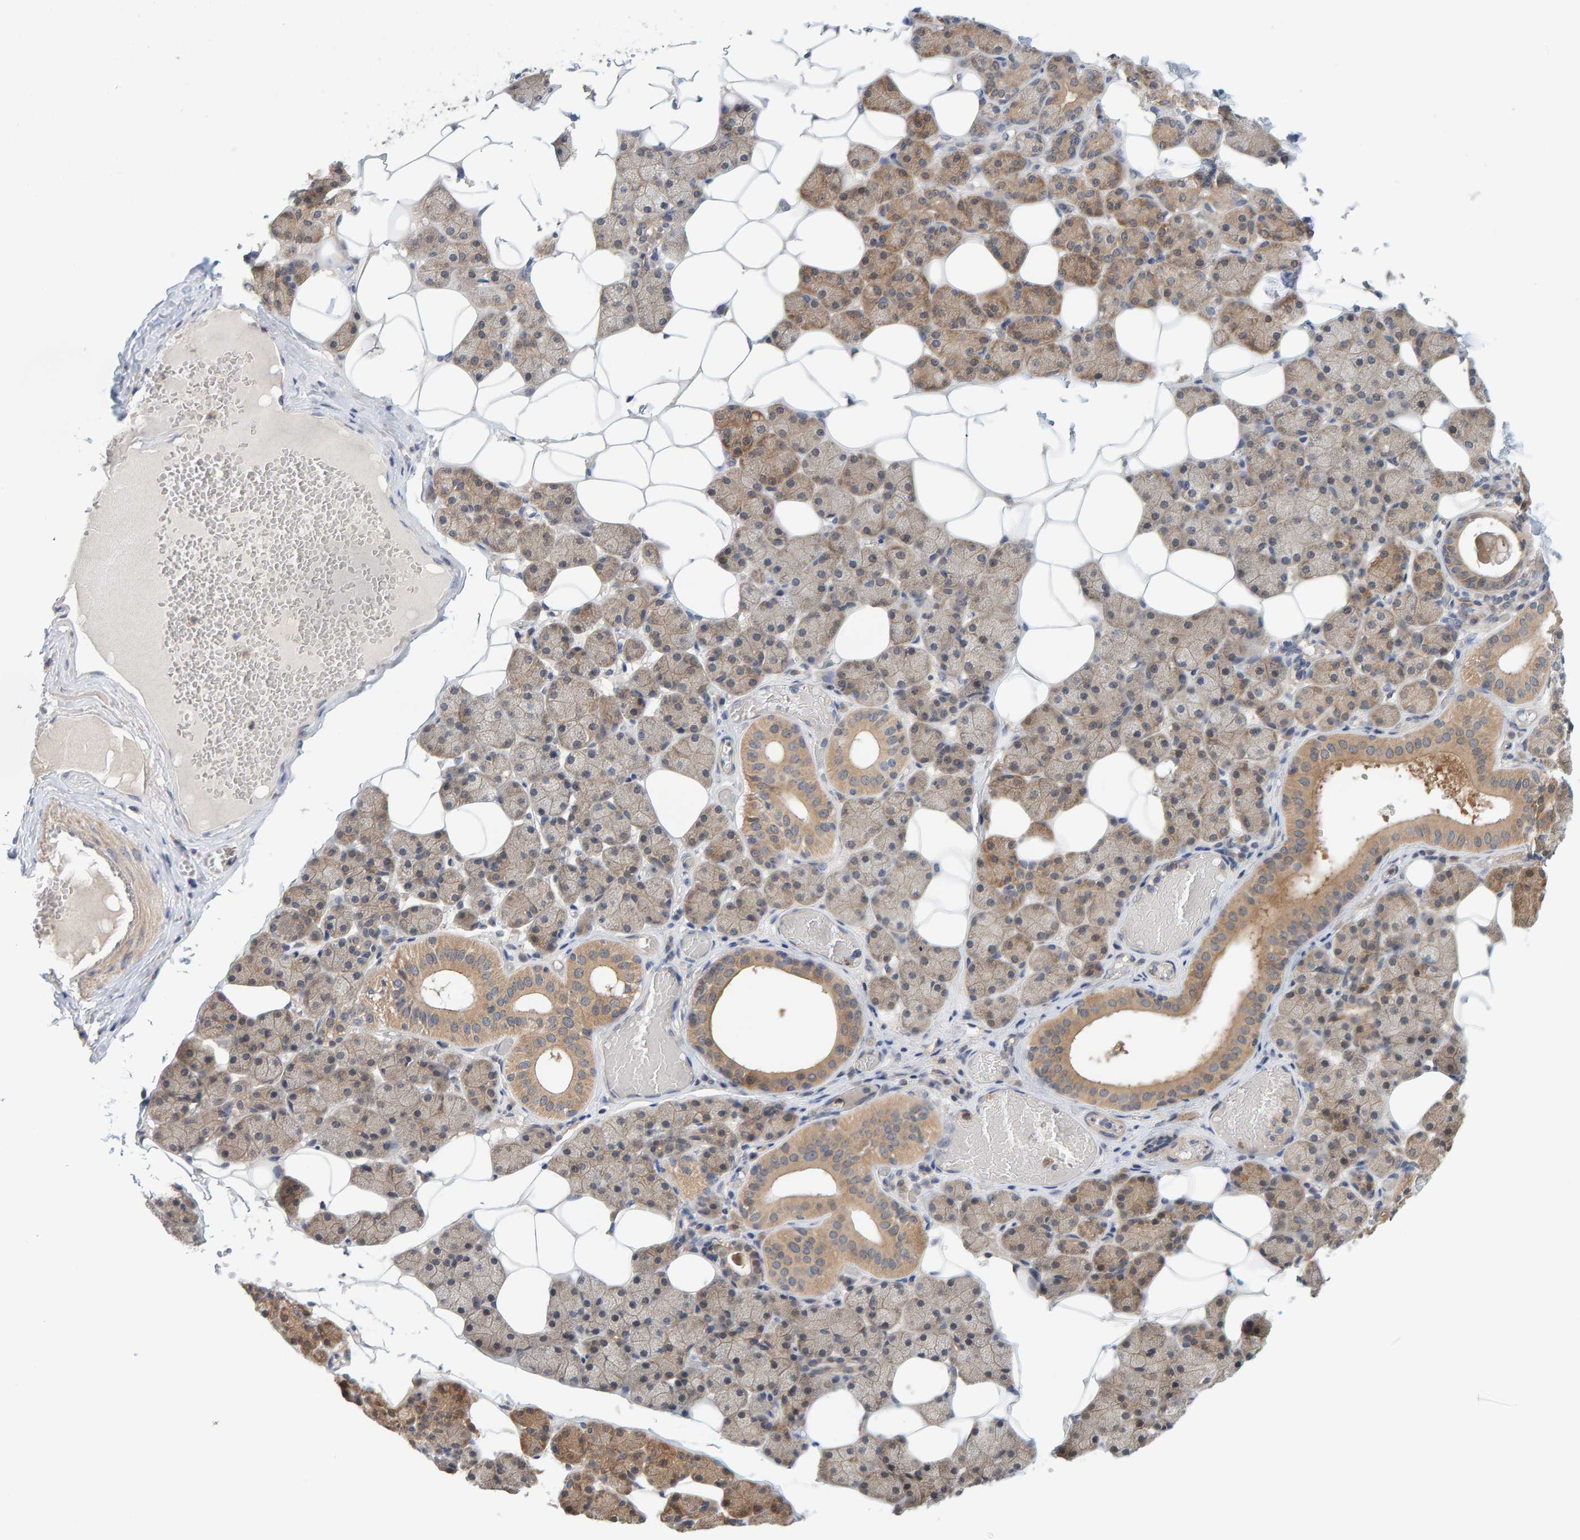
{"staining": {"intensity": "weak", "quantity": "25%-75%", "location": "cytoplasmic/membranous"}, "tissue": "salivary gland", "cell_type": "Glandular cells", "image_type": "normal", "snomed": [{"axis": "morphology", "description": "Normal tissue, NOS"}, {"axis": "topography", "description": "Salivary gland"}], "caption": "Immunohistochemical staining of unremarkable salivary gland exhibits 25%-75% levels of weak cytoplasmic/membranous protein expression in about 25%-75% of glandular cells.", "gene": "TATDN1", "patient": {"sex": "female", "age": 33}}